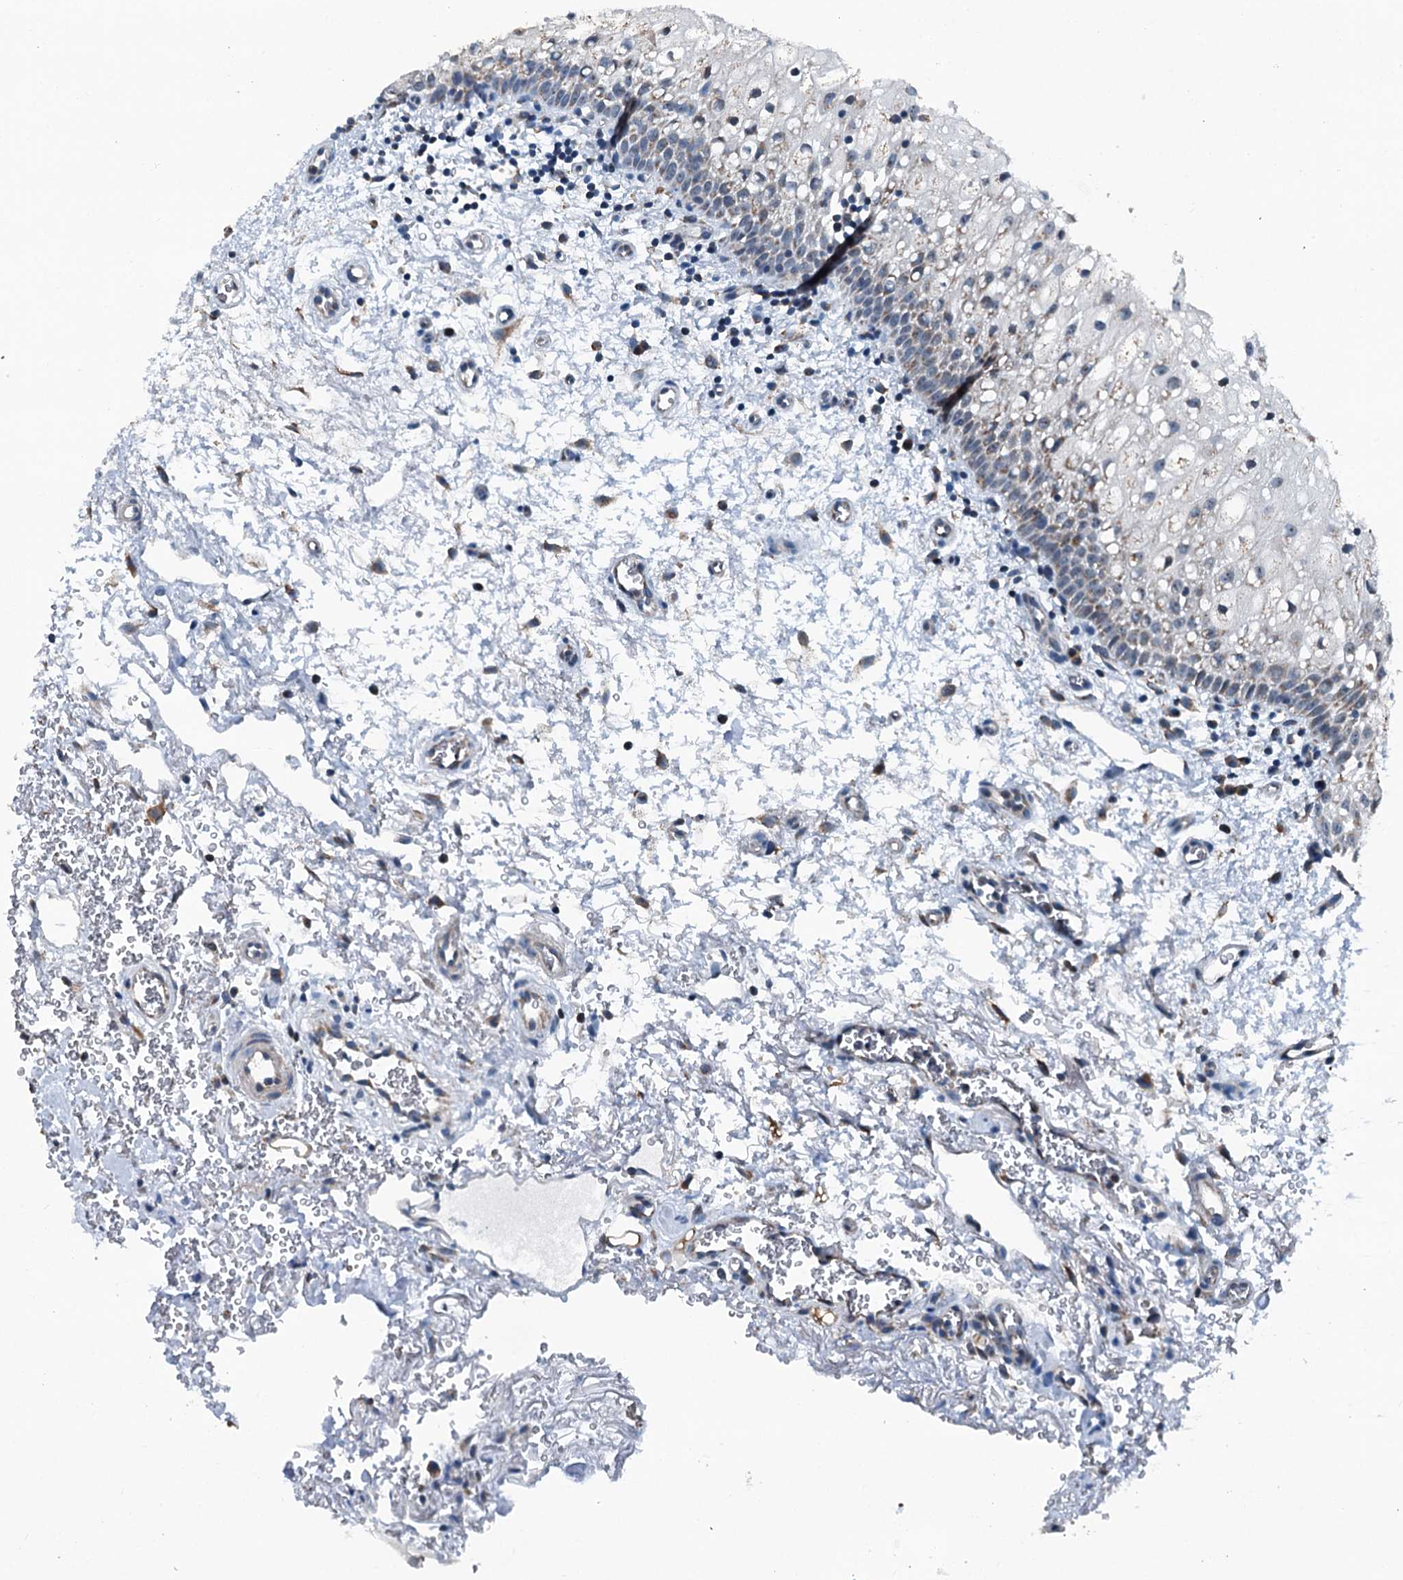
{"staining": {"intensity": "weak", "quantity": "25%-75%", "location": "cytoplasmic/membranous"}, "tissue": "oral mucosa", "cell_type": "Squamous epithelial cells", "image_type": "normal", "snomed": [{"axis": "morphology", "description": "Normal tissue, NOS"}, {"axis": "morphology", "description": "Squamous cell carcinoma, NOS"}, {"axis": "topography", "description": "Oral tissue"}, {"axis": "topography", "description": "Head-Neck"}], "caption": "Immunohistochemistry (IHC) image of unremarkable oral mucosa stained for a protein (brown), which reveals low levels of weak cytoplasmic/membranous positivity in approximately 25%-75% of squamous epithelial cells.", "gene": "TRPT1", "patient": {"sex": "male", "age": 68}}